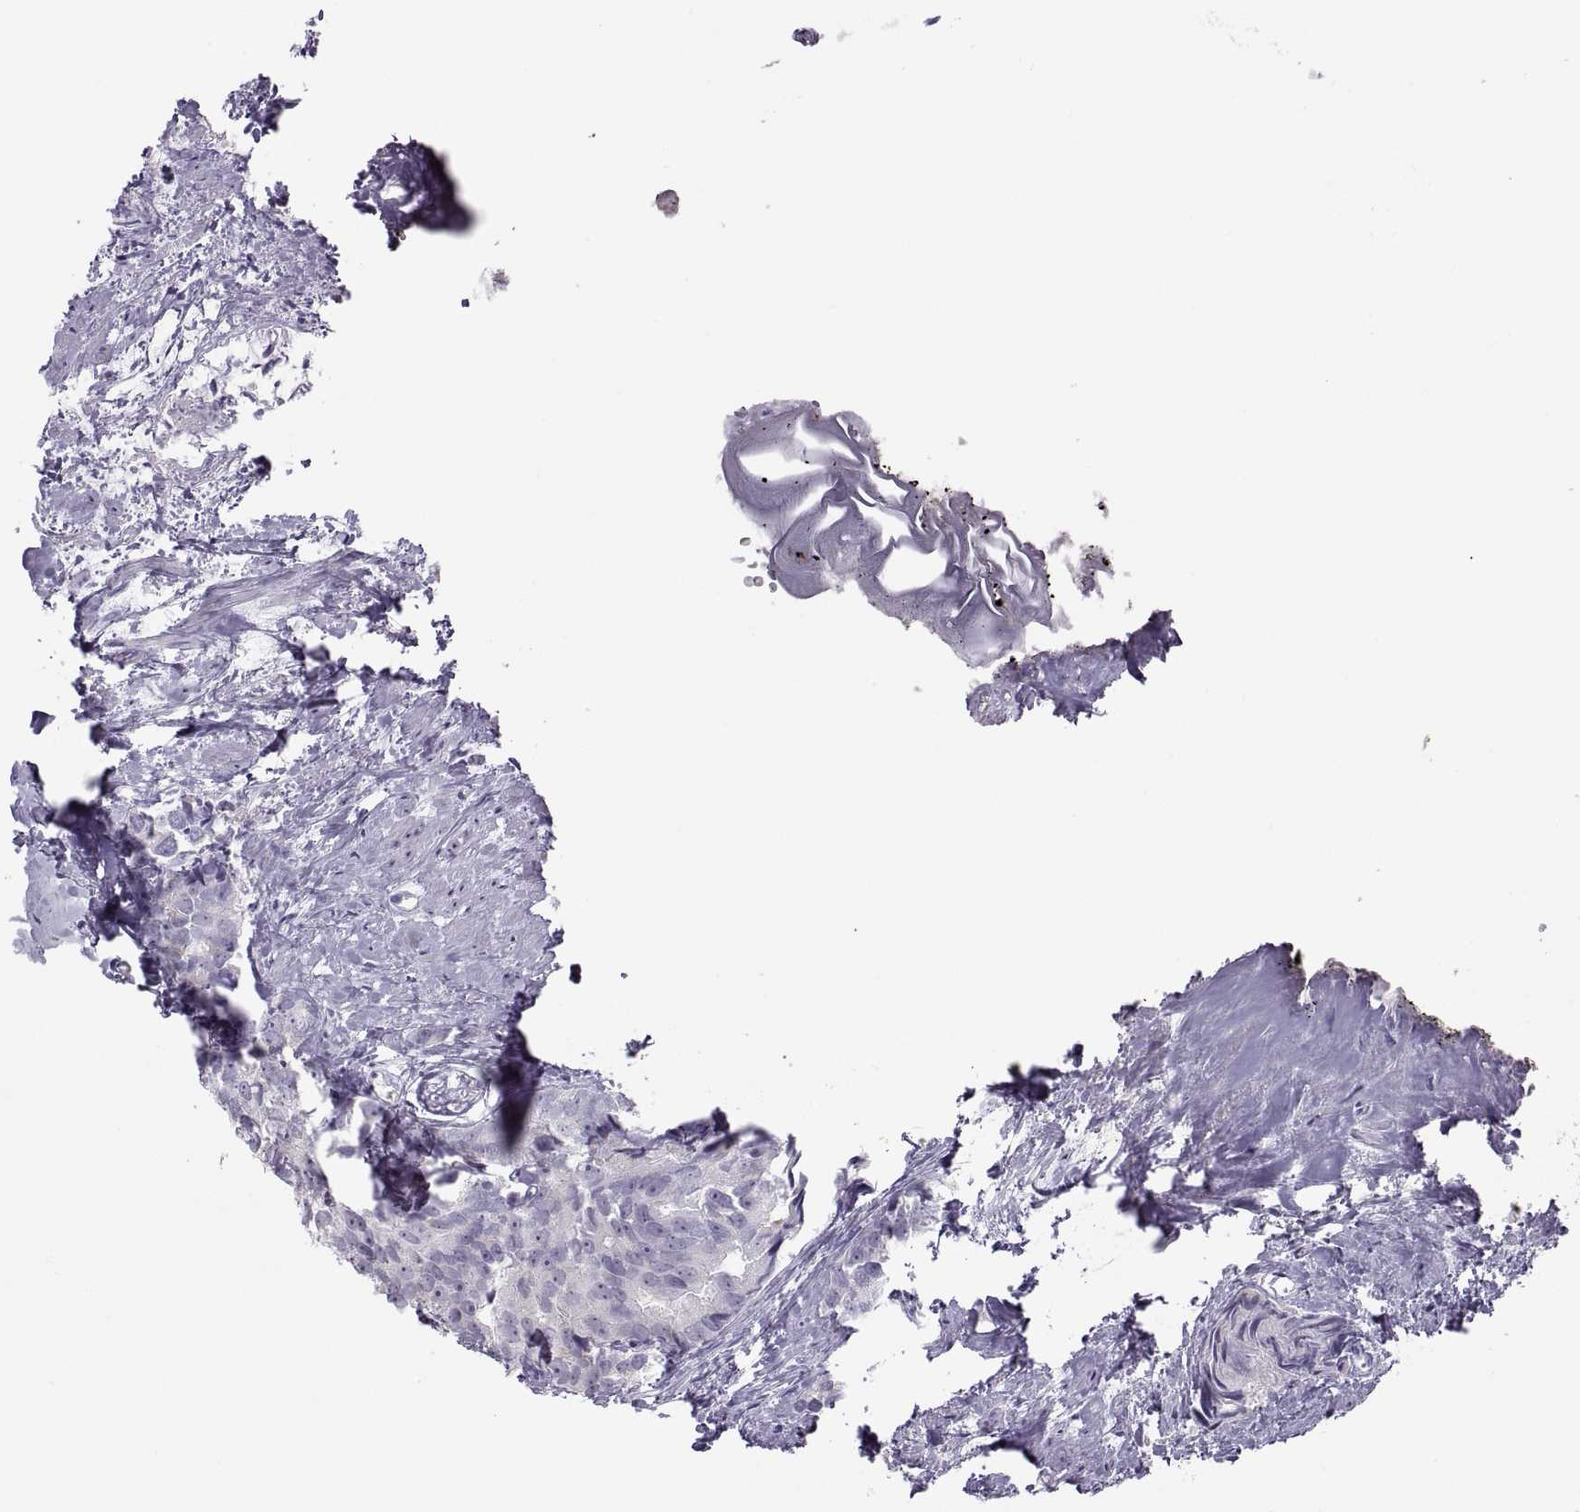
{"staining": {"intensity": "negative", "quantity": "none", "location": "none"}, "tissue": "prostate cancer", "cell_type": "Tumor cells", "image_type": "cancer", "snomed": [{"axis": "morphology", "description": "Adenocarcinoma, High grade"}, {"axis": "topography", "description": "Prostate"}], "caption": "Protein analysis of prostate high-grade adenocarcinoma reveals no significant expression in tumor cells.", "gene": "TTC21A", "patient": {"sex": "male", "age": 90}}